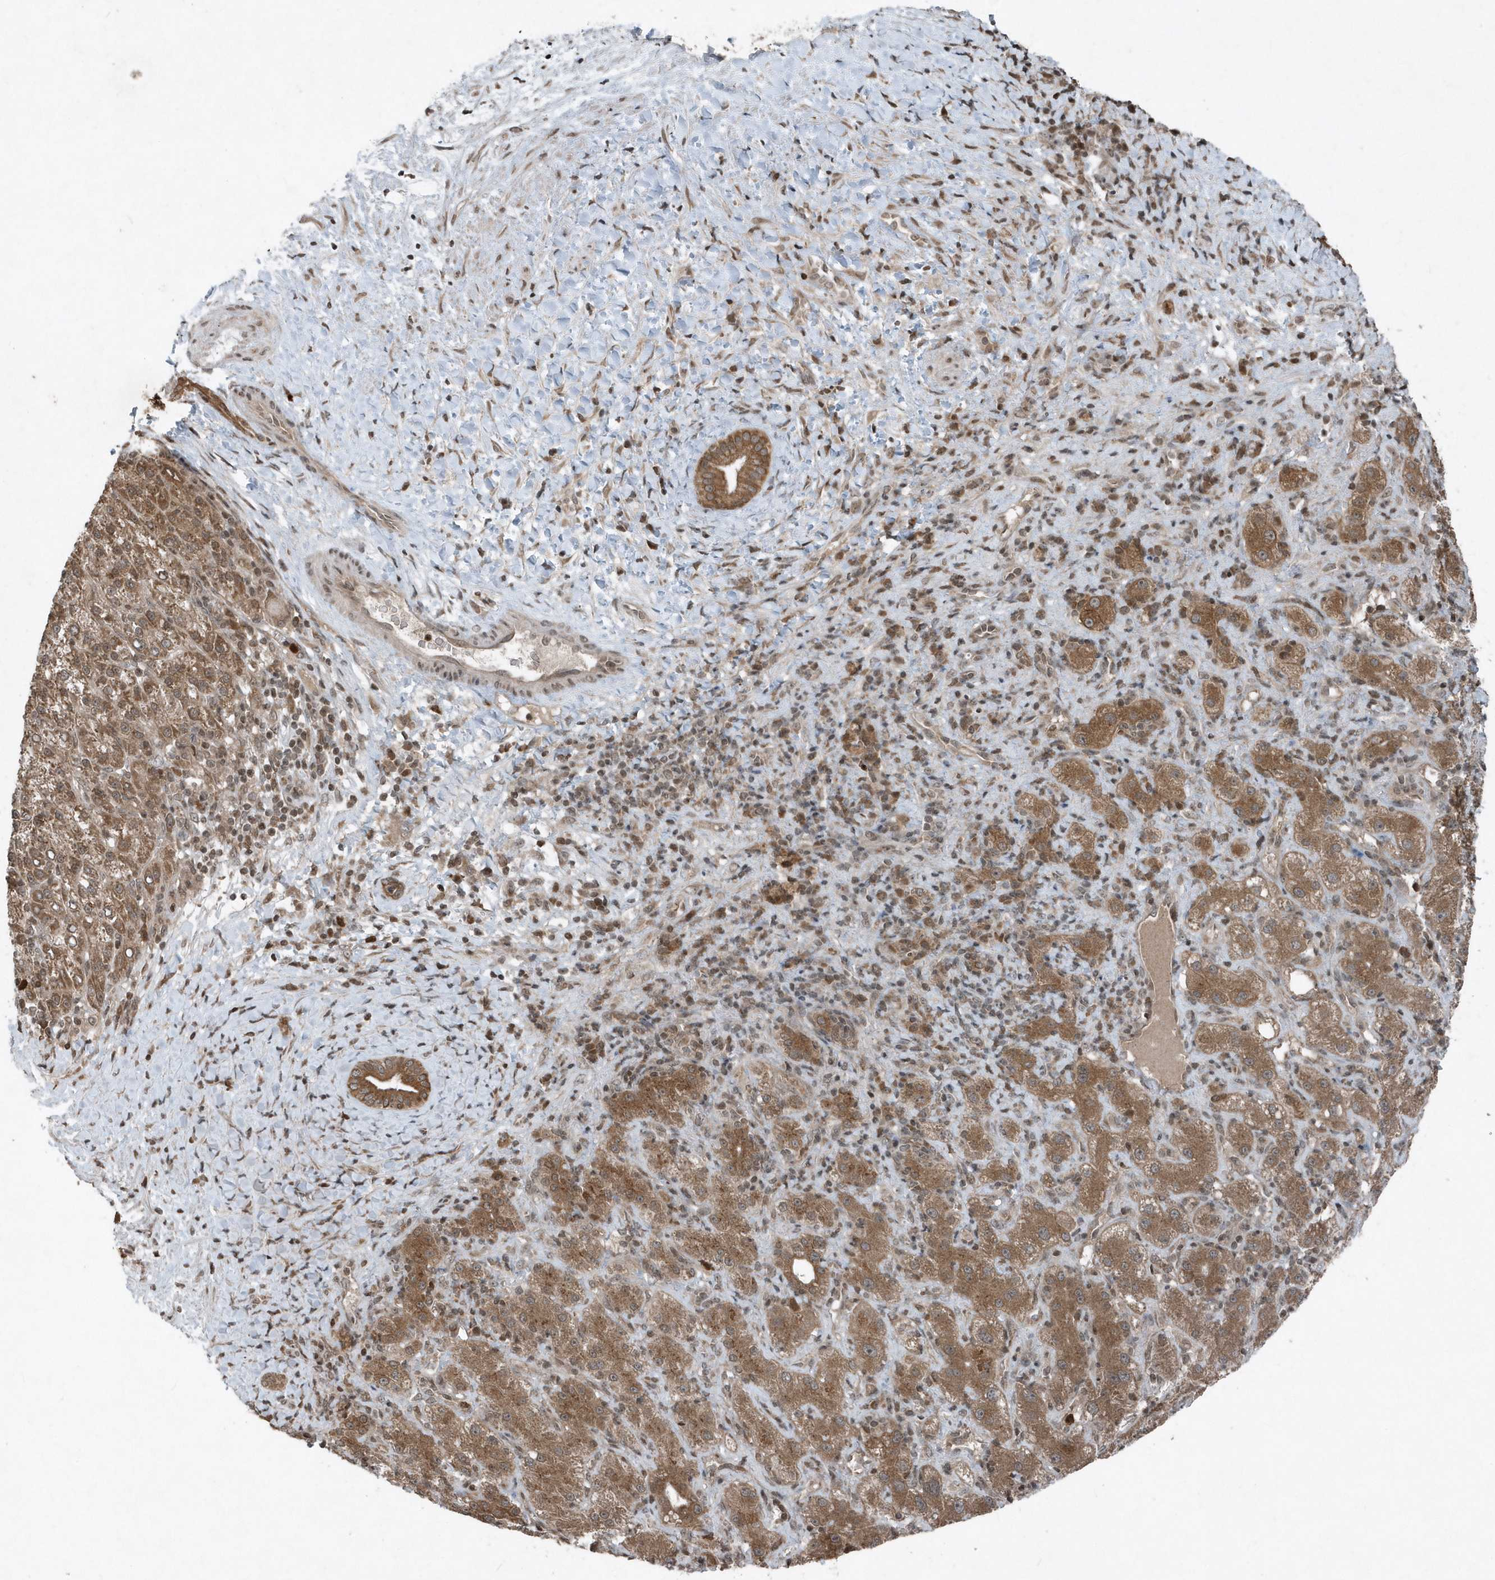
{"staining": {"intensity": "moderate", "quantity": ">75%", "location": "cytoplasmic/membranous"}, "tissue": "liver cancer", "cell_type": "Tumor cells", "image_type": "cancer", "snomed": [{"axis": "morphology", "description": "Carcinoma, Hepatocellular, NOS"}, {"axis": "topography", "description": "Liver"}], "caption": "Immunohistochemistry (IHC) staining of hepatocellular carcinoma (liver), which shows medium levels of moderate cytoplasmic/membranous staining in approximately >75% of tumor cells indicating moderate cytoplasmic/membranous protein positivity. The staining was performed using DAB (3,3'-diaminobenzidine) (brown) for protein detection and nuclei were counterstained in hematoxylin (blue).", "gene": "EIF2B1", "patient": {"sex": "female", "age": 58}}